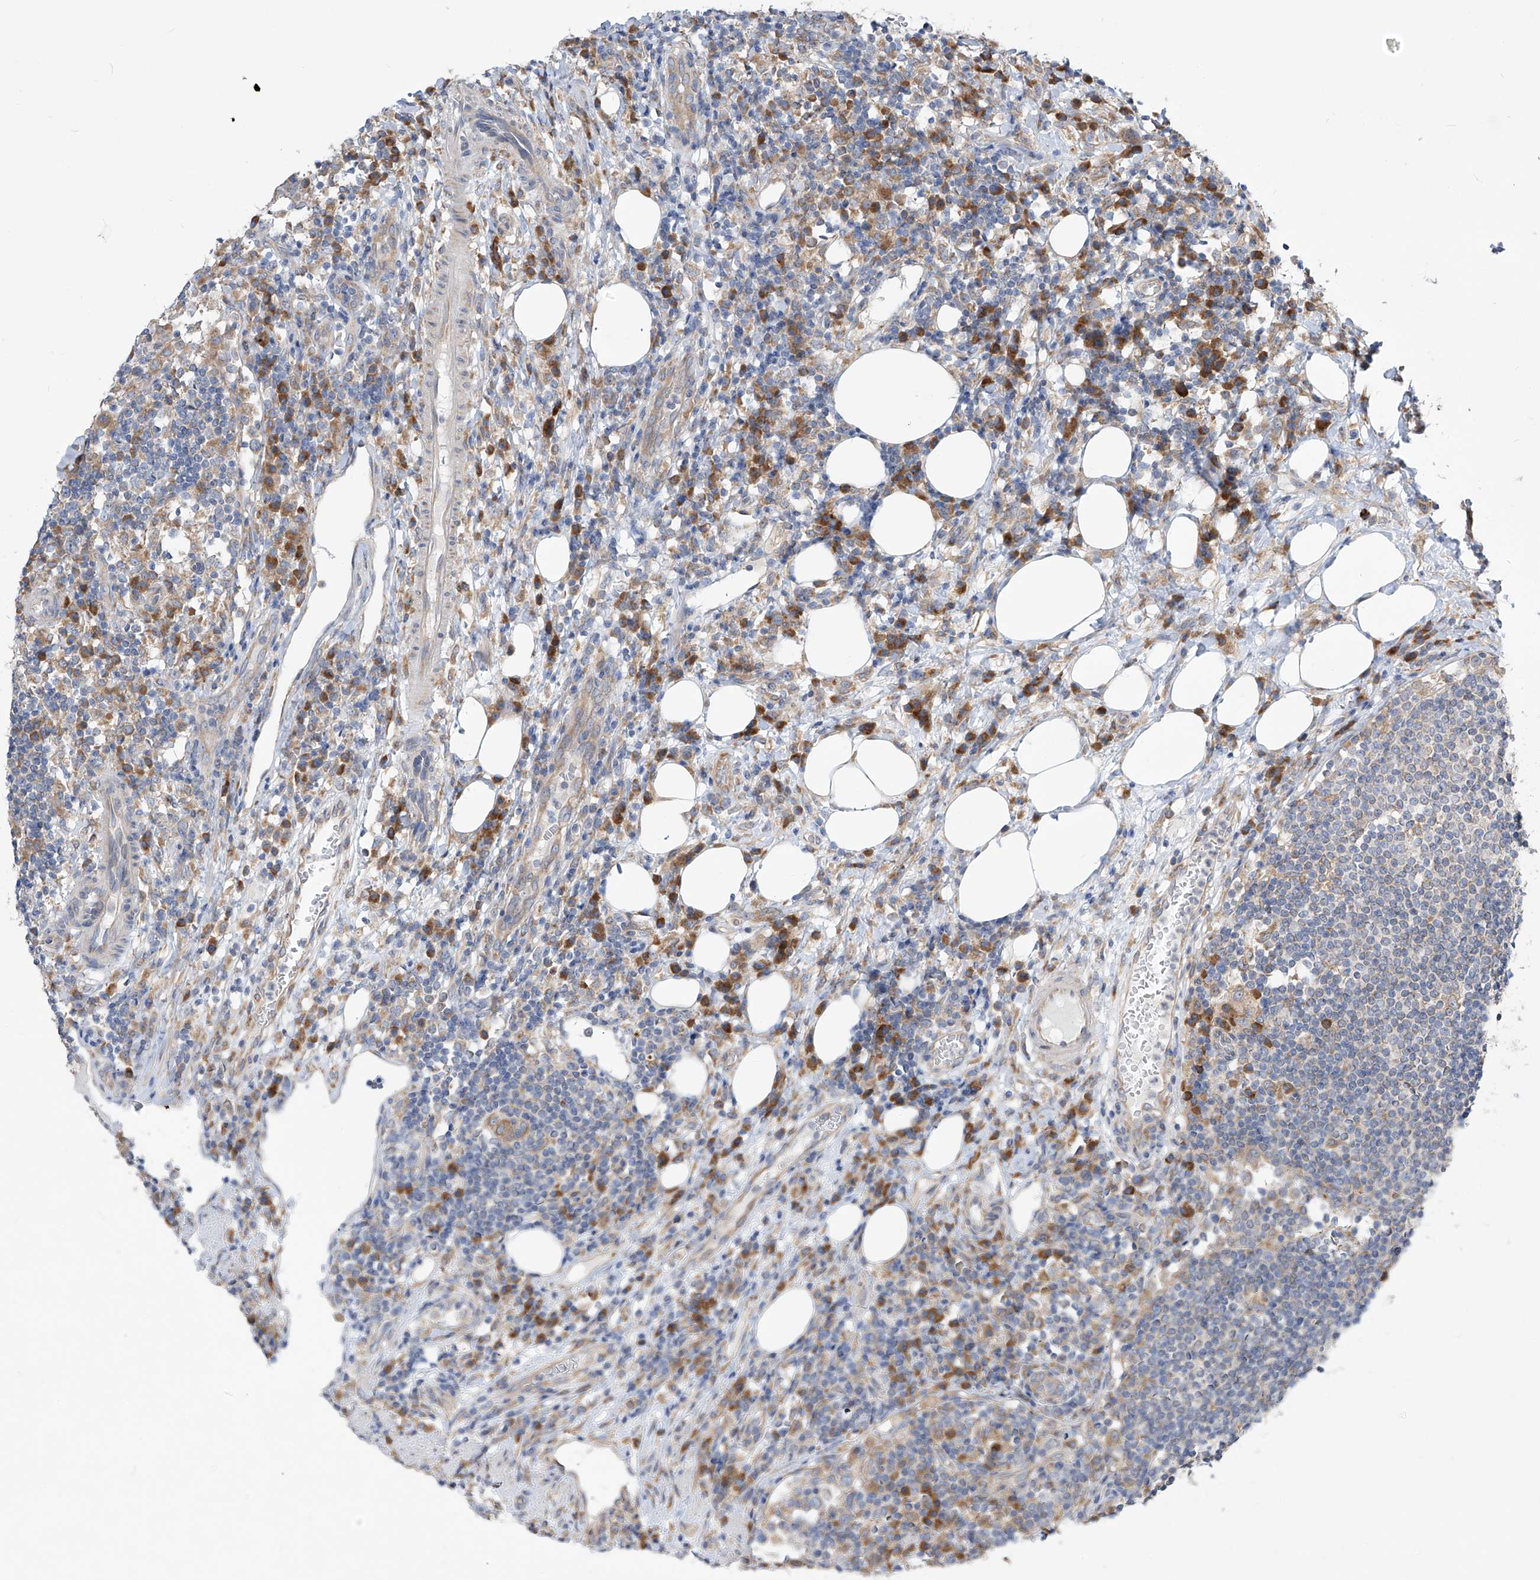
{"staining": {"intensity": "moderate", "quantity": "<25%", "location": "cytoplasmic/membranous"}, "tissue": "lymph node", "cell_type": "Germinal center cells", "image_type": "normal", "snomed": [{"axis": "morphology", "description": "Normal tissue, NOS"}, {"axis": "topography", "description": "Lymph node"}], "caption": "Brown immunohistochemical staining in normal lymph node reveals moderate cytoplasmic/membranous expression in approximately <25% of germinal center cells. Using DAB (brown) and hematoxylin (blue) stains, captured at high magnification using brightfield microscopy.", "gene": "UFL1", "patient": {"sex": "female", "age": 53}}